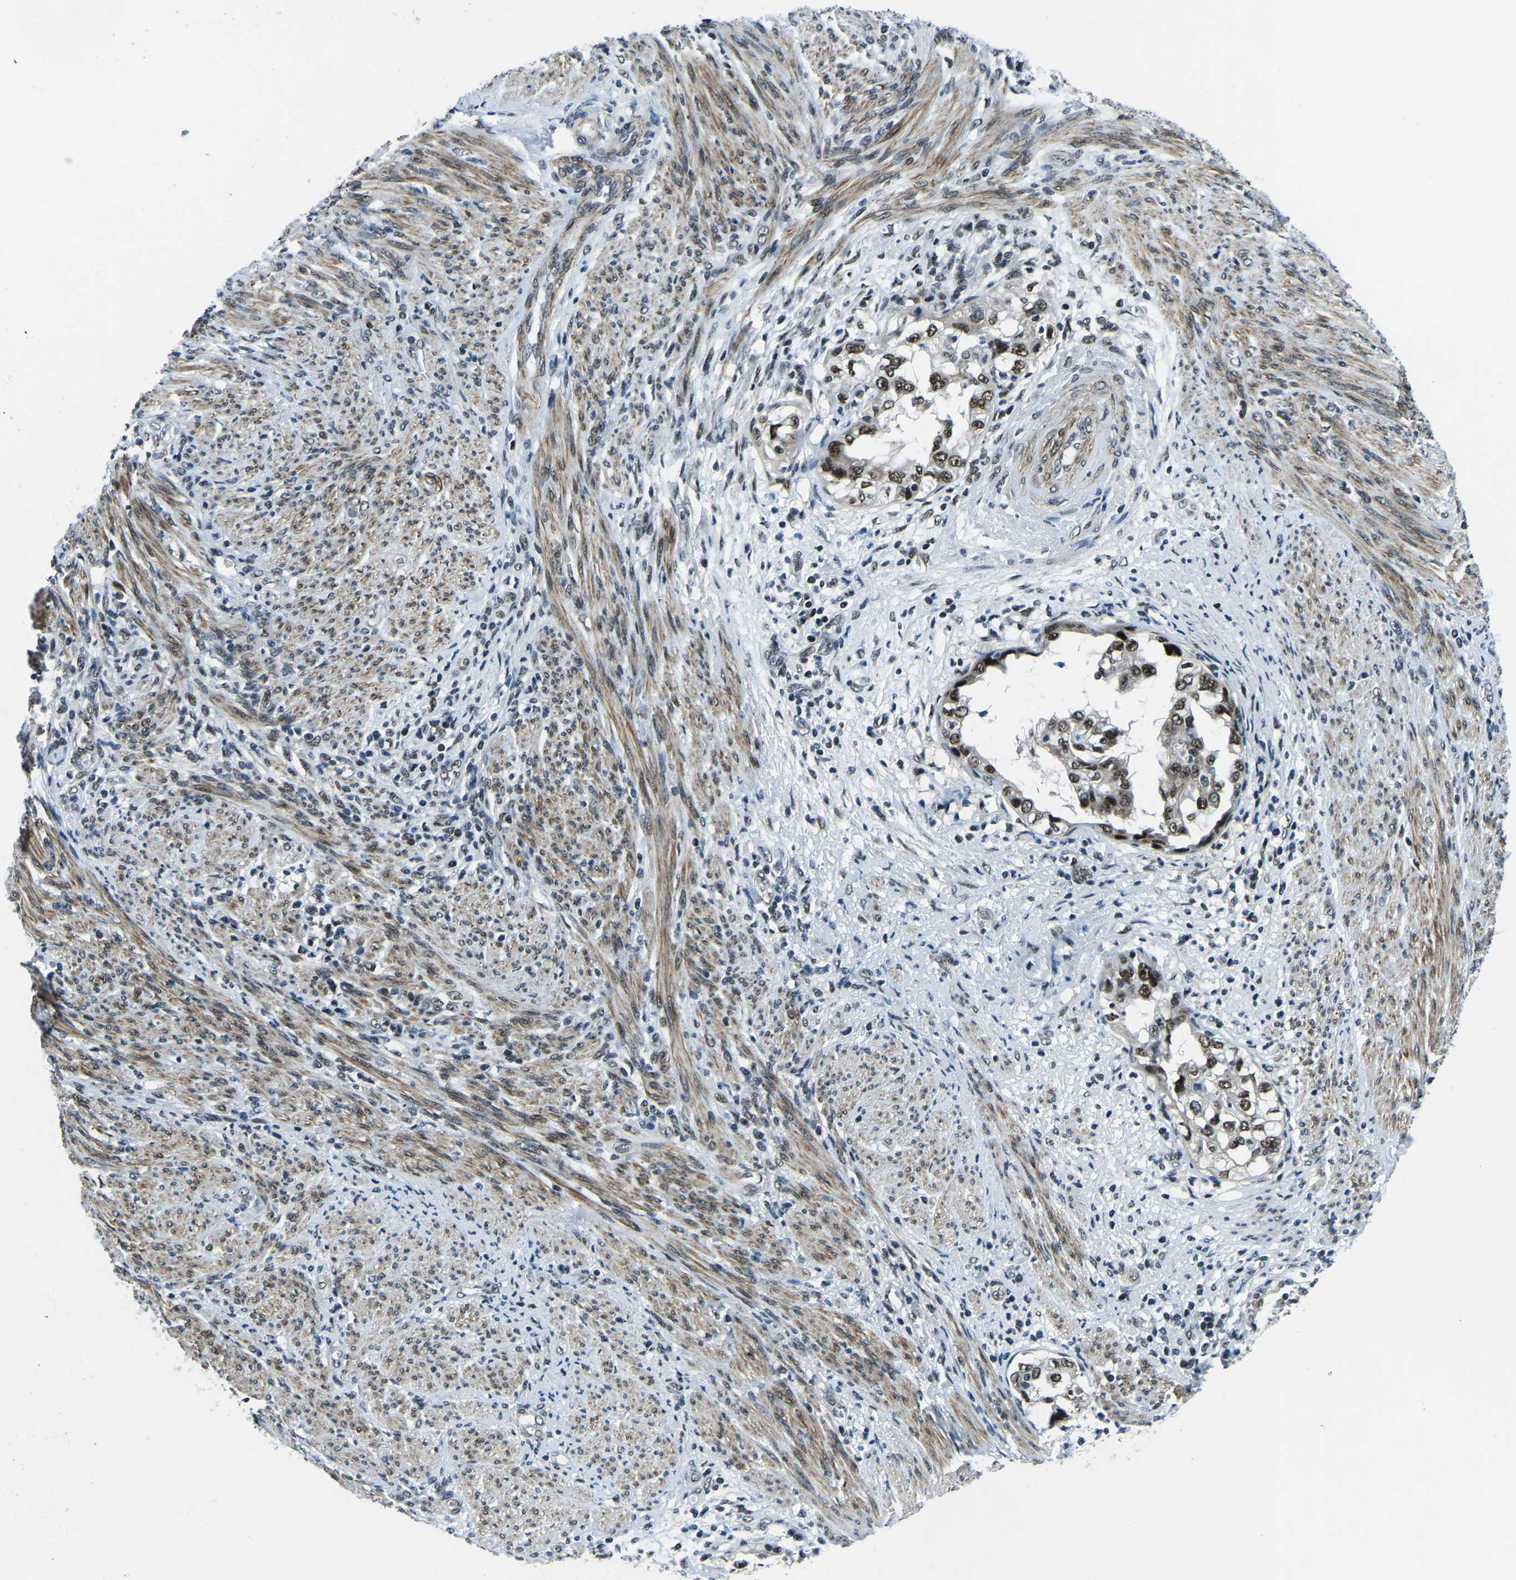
{"staining": {"intensity": "strong", "quantity": ">75%", "location": "nuclear"}, "tissue": "endometrial cancer", "cell_type": "Tumor cells", "image_type": "cancer", "snomed": [{"axis": "morphology", "description": "Adenocarcinoma, NOS"}, {"axis": "topography", "description": "Endometrium"}], "caption": "Immunohistochemical staining of human adenocarcinoma (endometrial) displays high levels of strong nuclear protein positivity in about >75% of tumor cells.", "gene": "PRCC", "patient": {"sex": "female", "age": 85}}